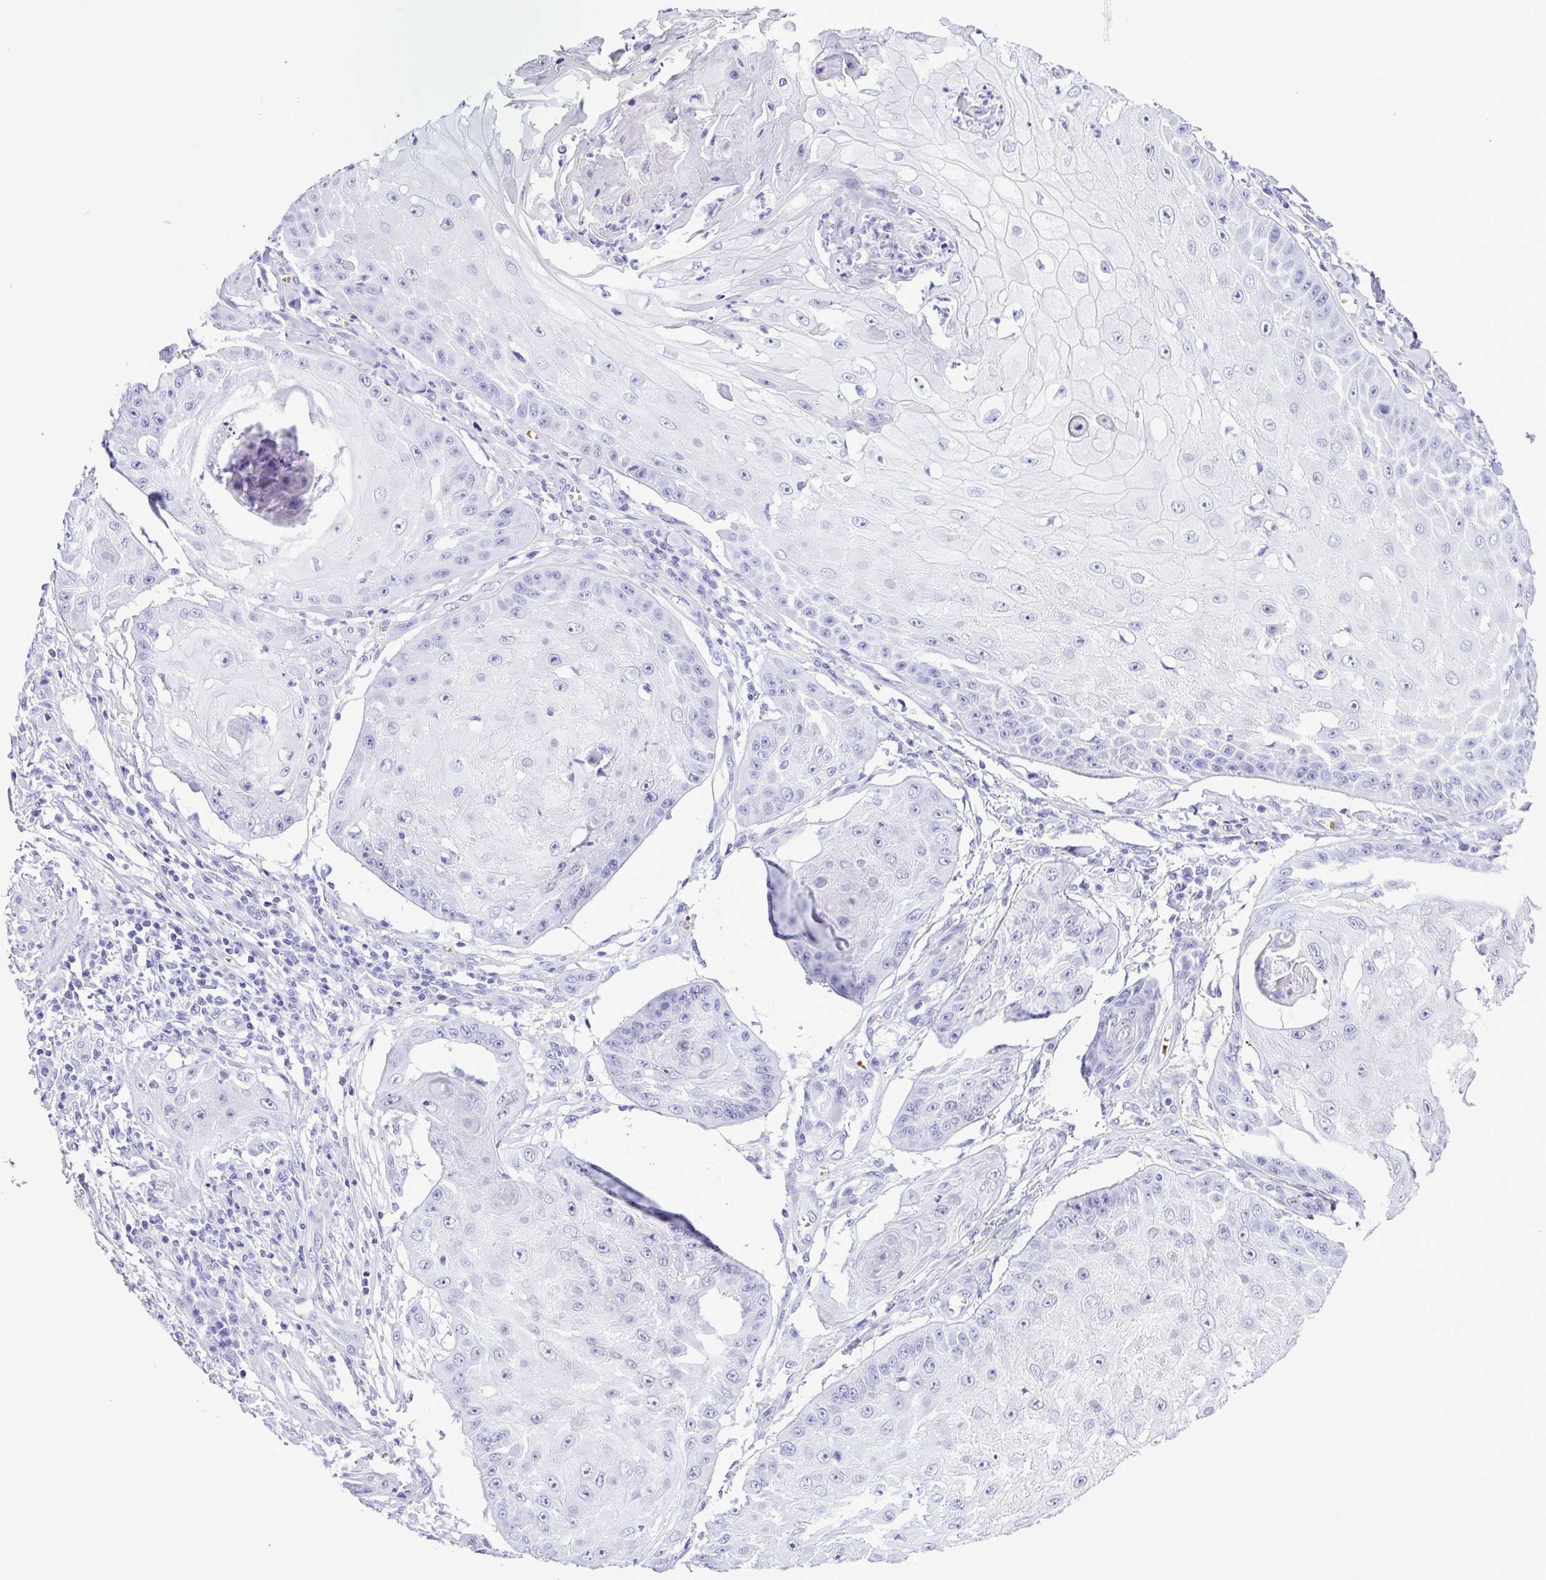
{"staining": {"intensity": "negative", "quantity": "none", "location": "none"}, "tissue": "skin cancer", "cell_type": "Tumor cells", "image_type": "cancer", "snomed": [{"axis": "morphology", "description": "Squamous cell carcinoma, NOS"}, {"axis": "topography", "description": "Skin"}], "caption": "This is an immunohistochemistry (IHC) image of human squamous cell carcinoma (skin). There is no positivity in tumor cells.", "gene": "SYT1", "patient": {"sex": "male", "age": 70}}